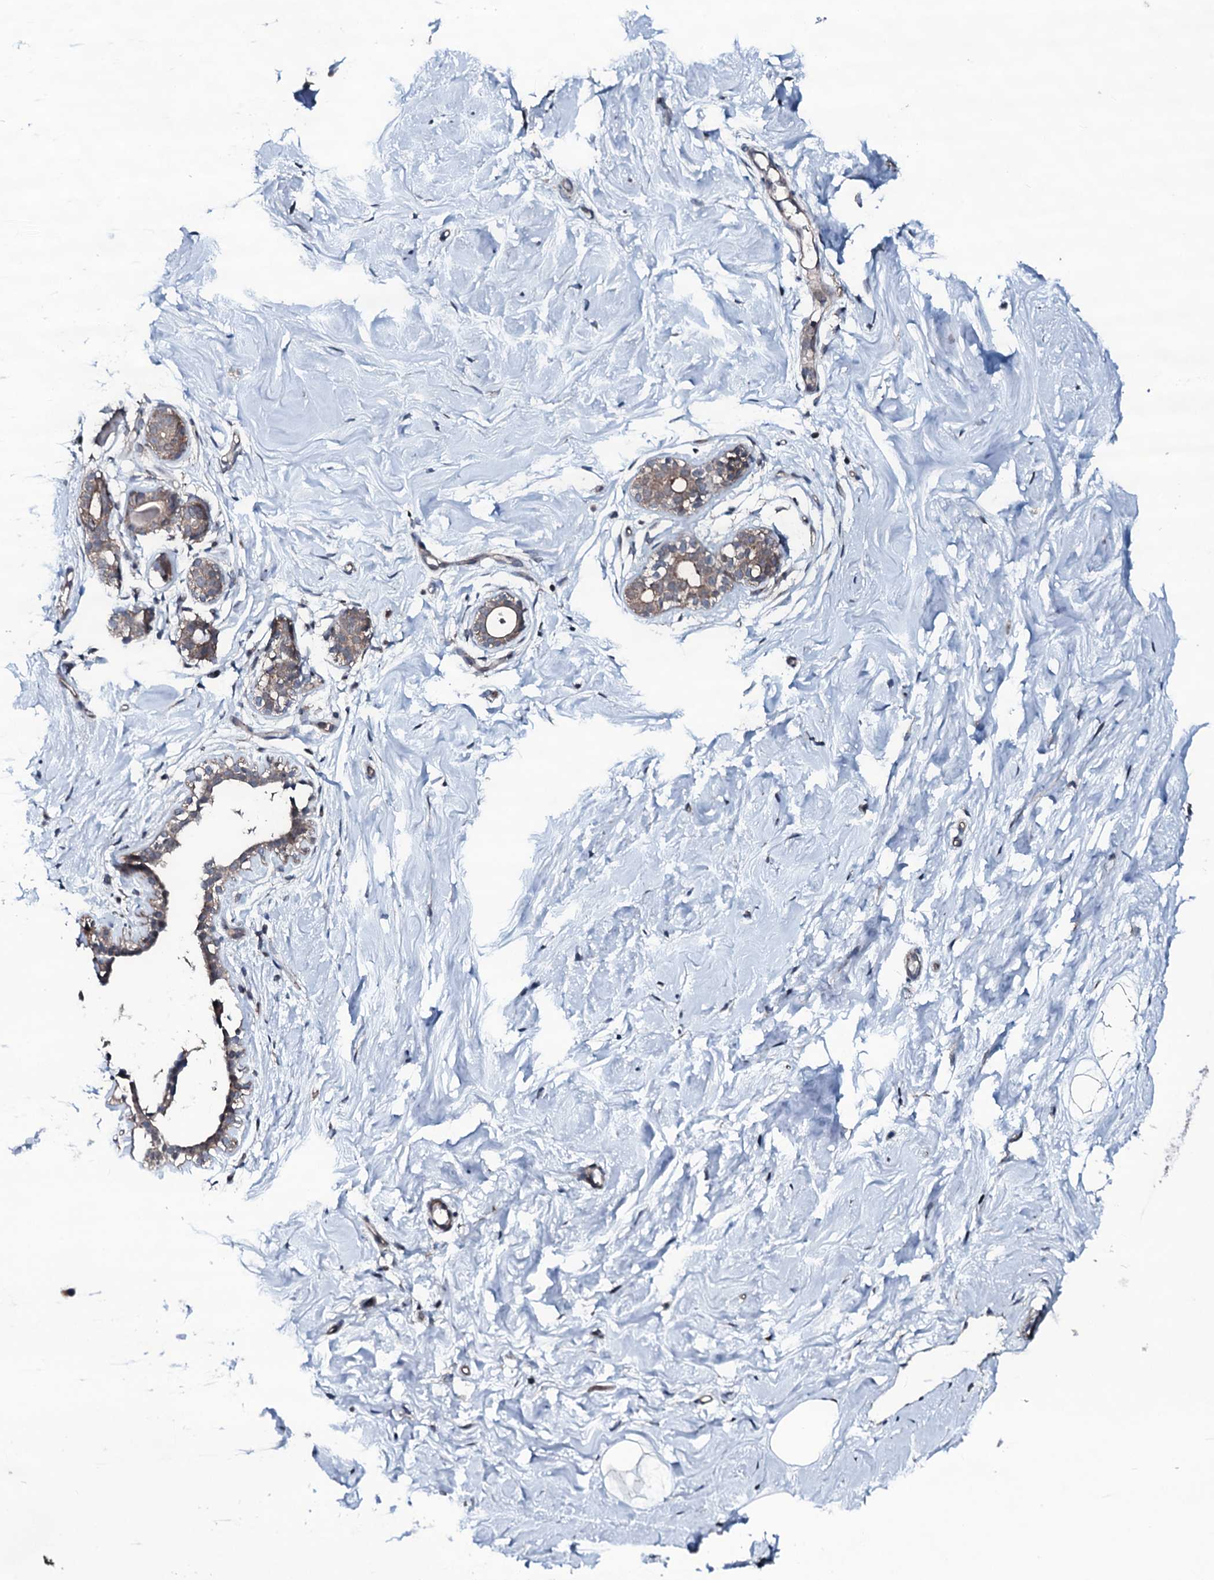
{"staining": {"intensity": "negative", "quantity": "none", "location": "none"}, "tissue": "breast", "cell_type": "Adipocytes", "image_type": "normal", "snomed": [{"axis": "morphology", "description": "Normal tissue, NOS"}, {"axis": "morphology", "description": "Adenoma, NOS"}, {"axis": "topography", "description": "Breast"}], "caption": "This is a photomicrograph of IHC staining of benign breast, which shows no staining in adipocytes. The staining was performed using DAB to visualize the protein expression in brown, while the nuclei were stained in blue with hematoxylin (Magnification: 20x).", "gene": "OGFOD2", "patient": {"sex": "female", "age": 23}}